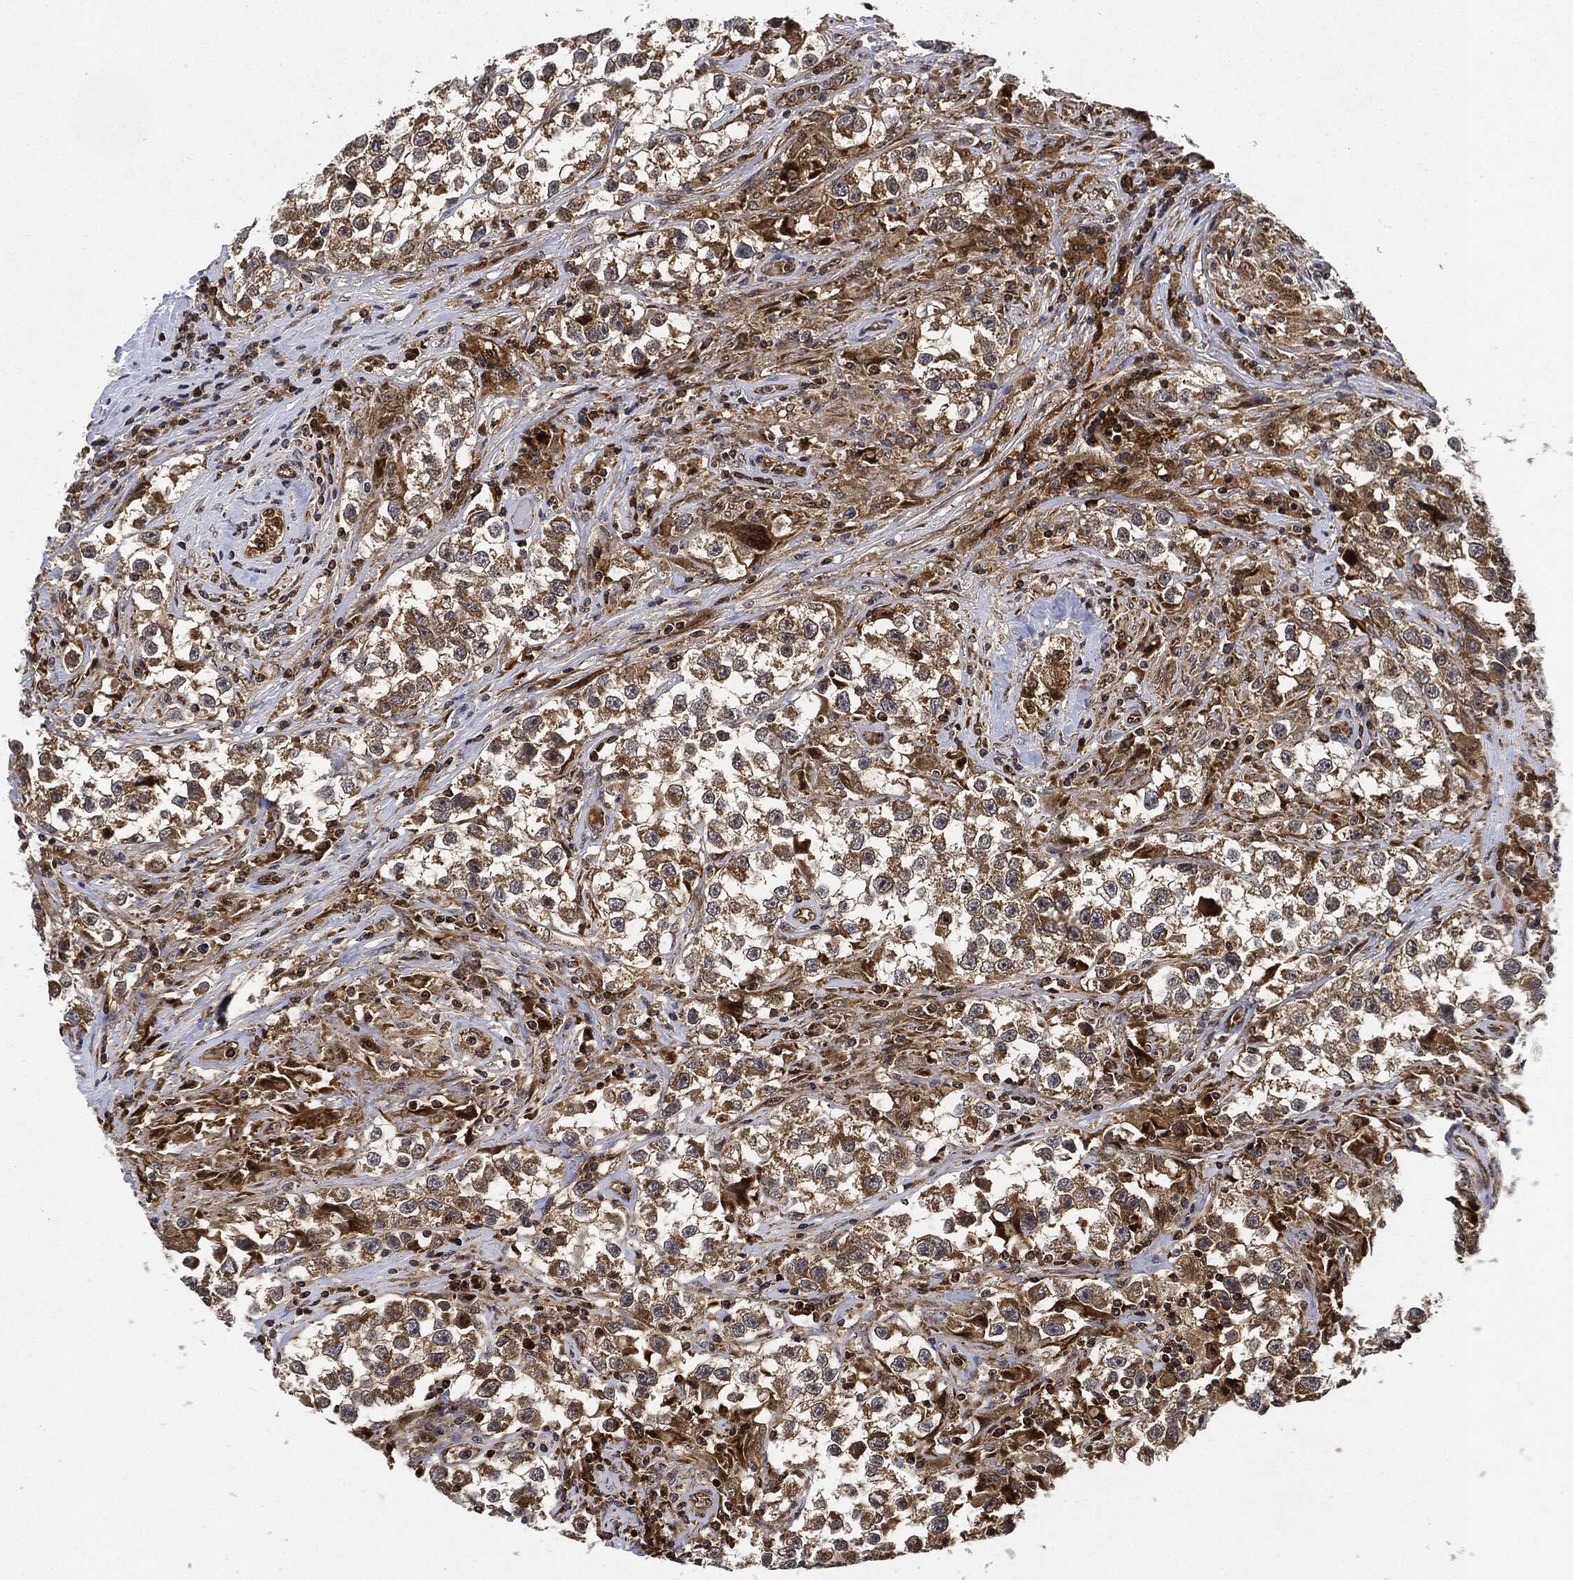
{"staining": {"intensity": "moderate", "quantity": "25%-75%", "location": "cytoplasmic/membranous"}, "tissue": "testis cancer", "cell_type": "Tumor cells", "image_type": "cancer", "snomed": [{"axis": "morphology", "description": "Seminoma, NOS"}, {"axis": "topography", "description": "Testis"}], "caption": "Protein staining displays moderate cytoplasmic/membranous expression in about 25%-75% of tumor cells in seminoma (testis).", "gene": "RNASEL", "patient": {"sex": "male", "age": 46}}